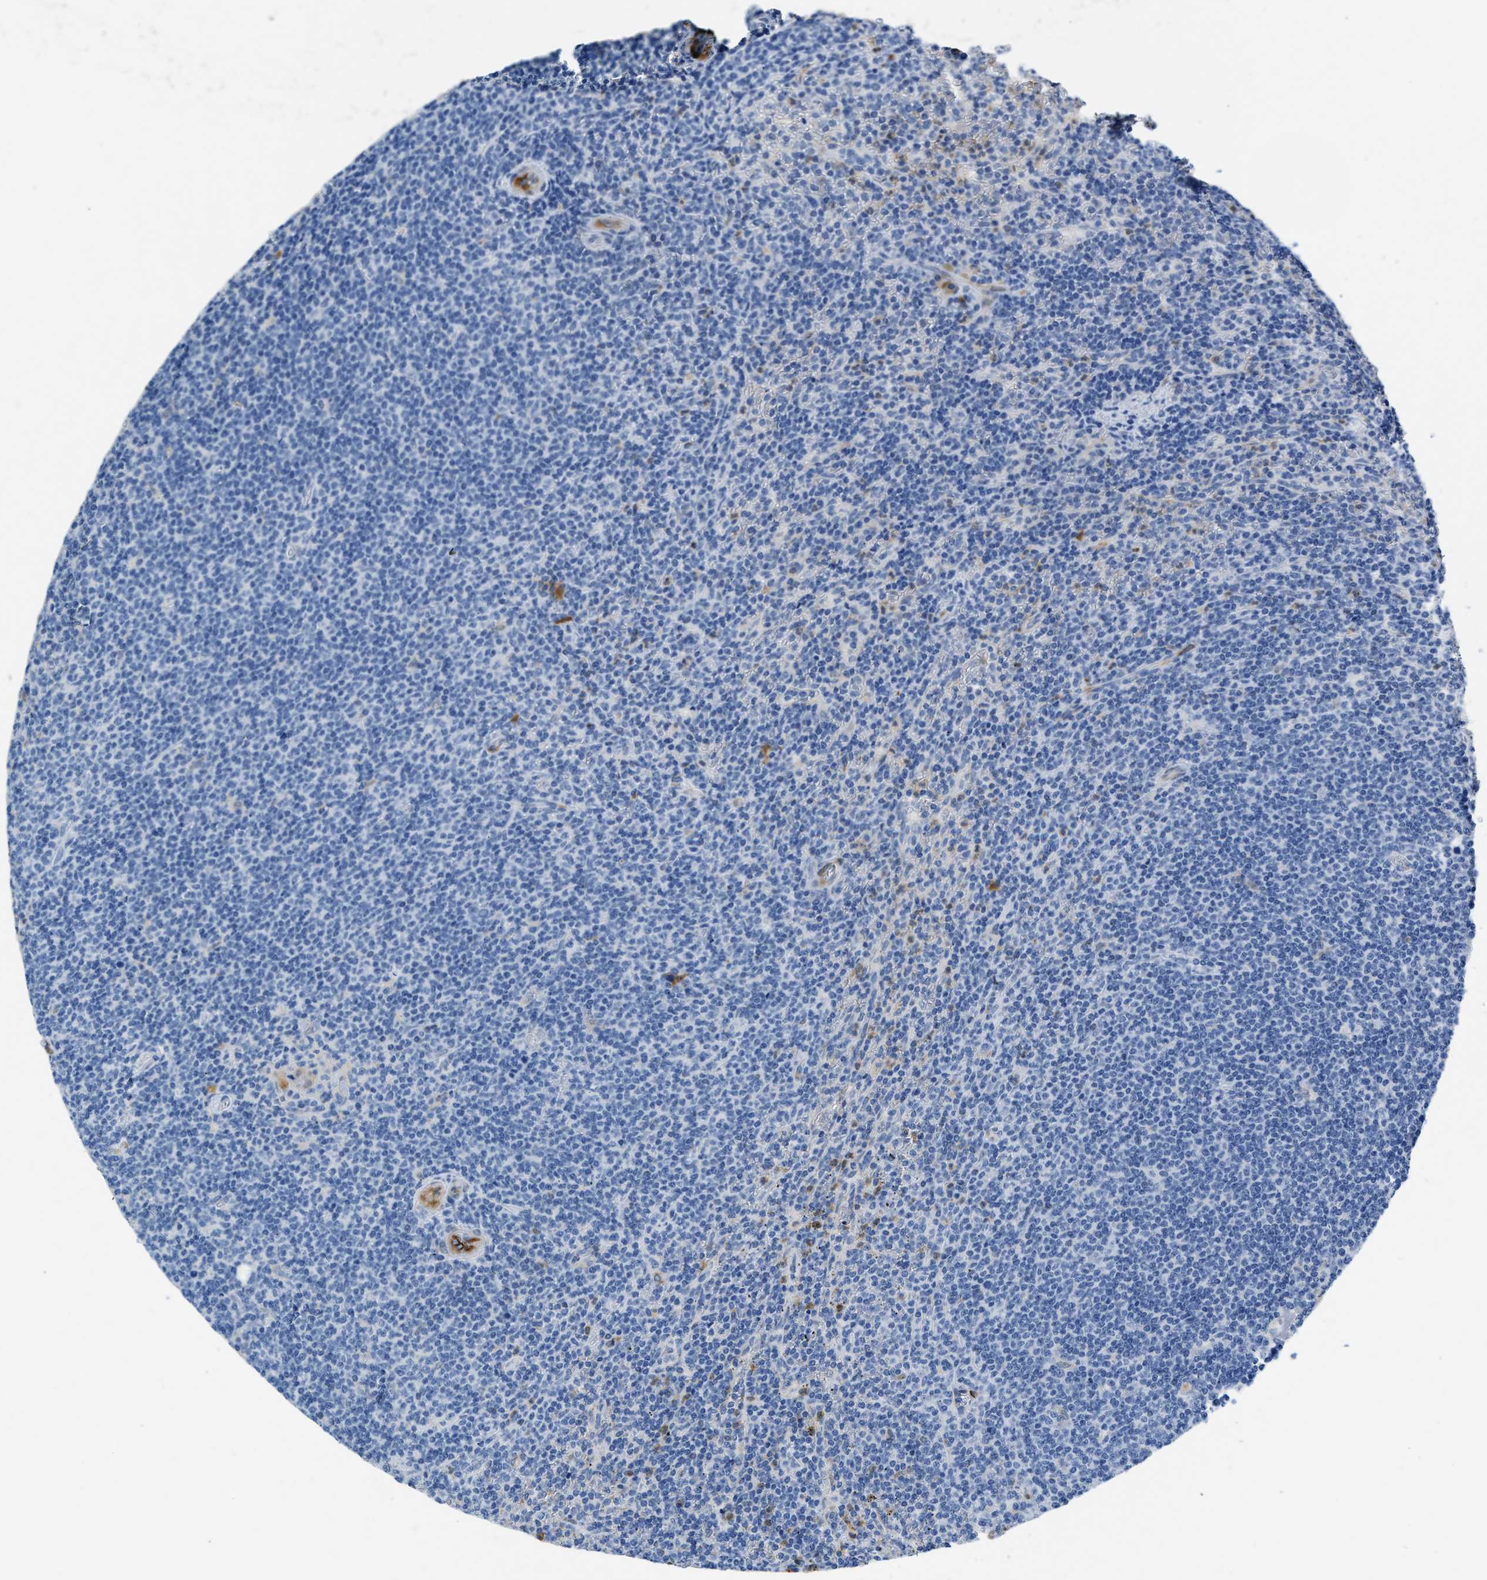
{"staining": {"intensity": "negative", "quantity": "none", "location": "none"}, "tissue": "lymphoma", "cell_type": "Tumor cells", "image_type": "cancer", "snomed": [{"axis": "morphology", "description": "Malignant lymphoma, non-Hodgkin's type, Low grade"}, {"axis": "topography", "description": "Spleen"}], "caption": "This is an immunohistochemistry (IHC) photomicrograph of lymphoma. There is no expression in tumor cells.", "gene": "SPEG", "patient": {"sex": "female", "age": 50}}